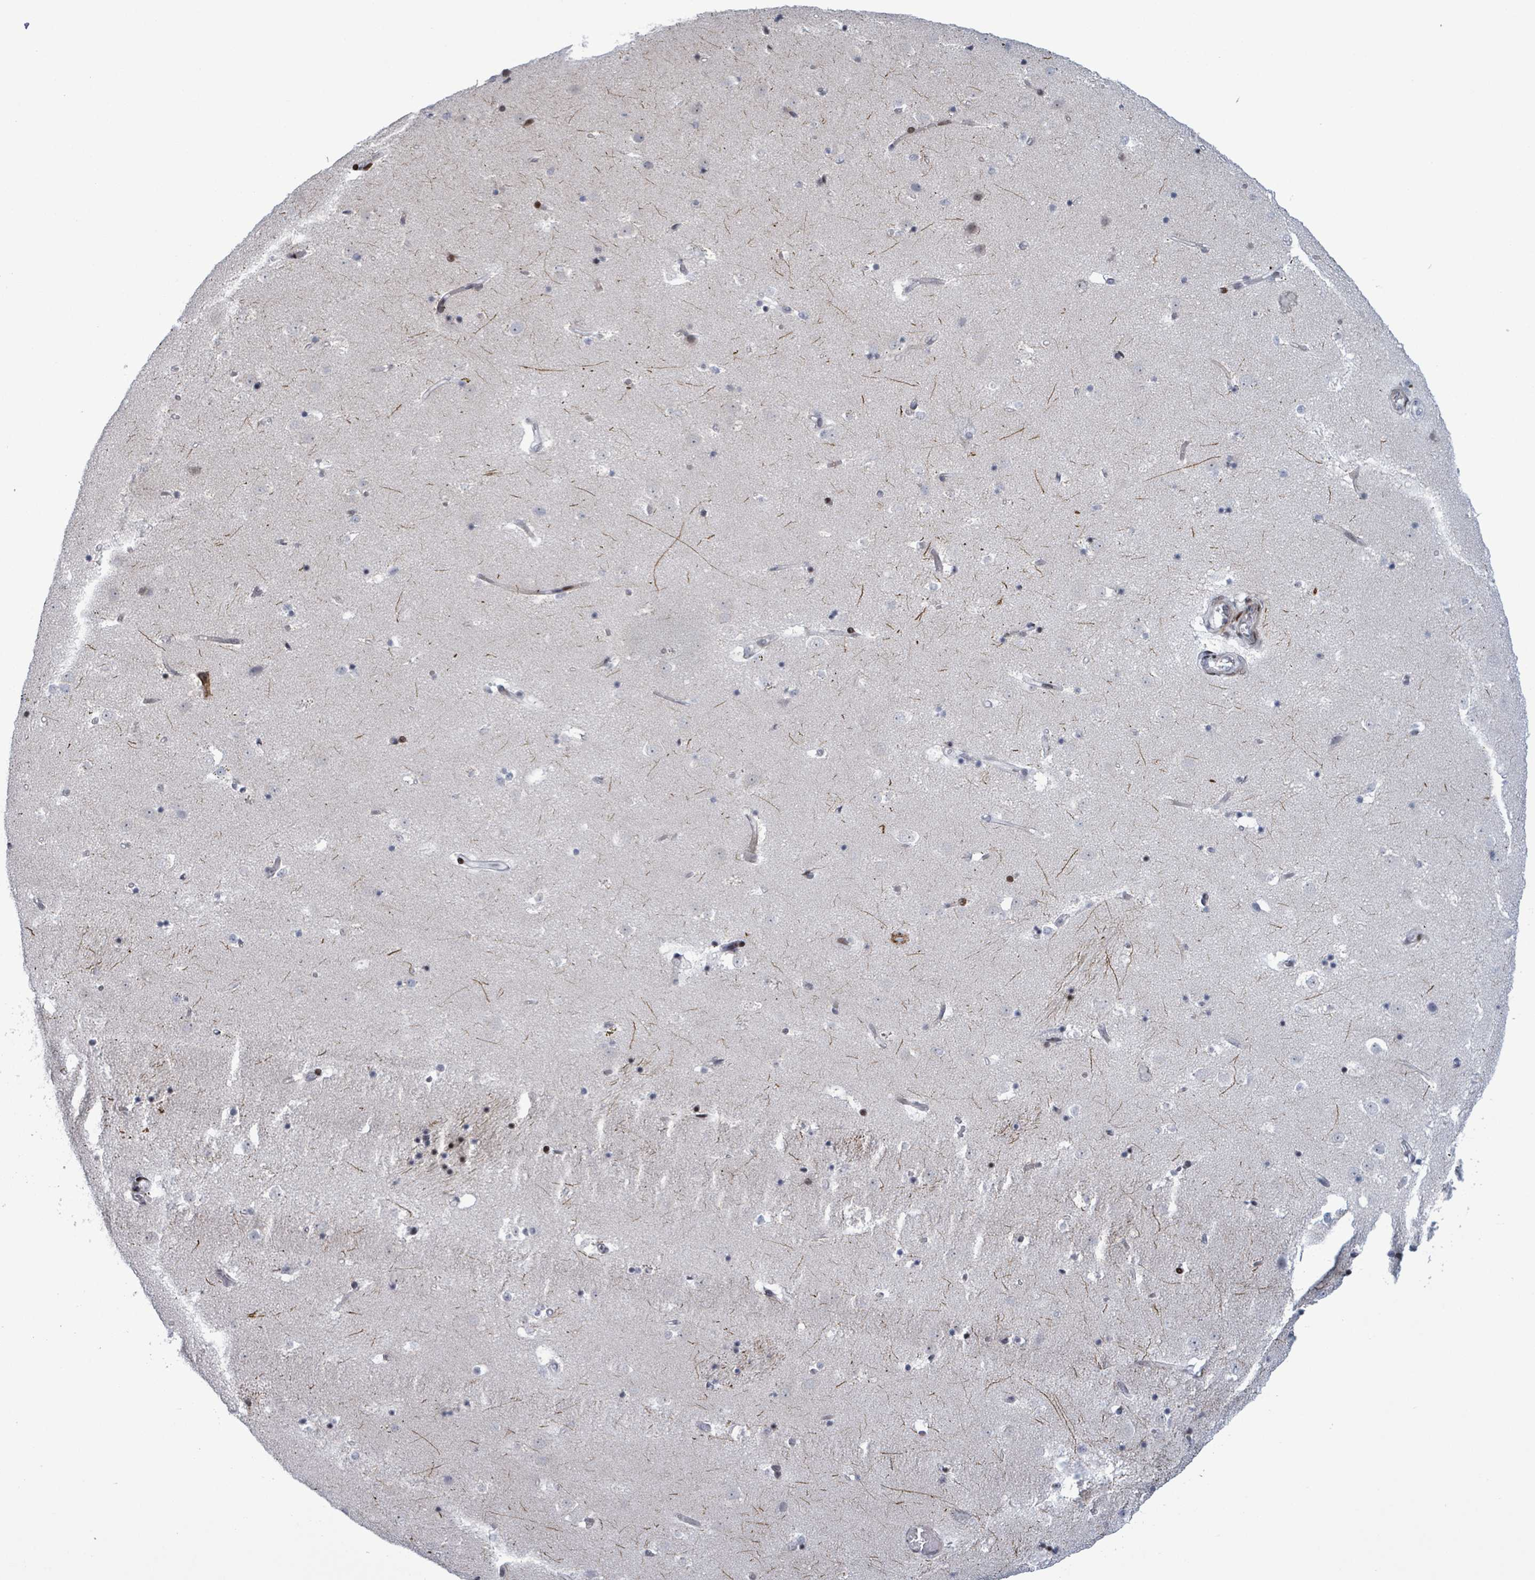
{"staining": {"intensity": "moderate", "quantity": "<25%", "location": "nuclear"}, "tissue": "caudate", "cell_type": "Glial cells", "image_type": "normal", "snomed": [{"axis": "morphology", "description": "Normal tissue, NOS"}, {"axis": "topography", "description": "Lateral ventricle wall"}], "caption": "High-power microscopy captured an immunohistochemistry (IHC) image of benign caudate, revealing moderate nuclear staining in approximately <25% of glial cells.", "gene": "FNDC4", "patient": {"sex": "male", "age": 58}}